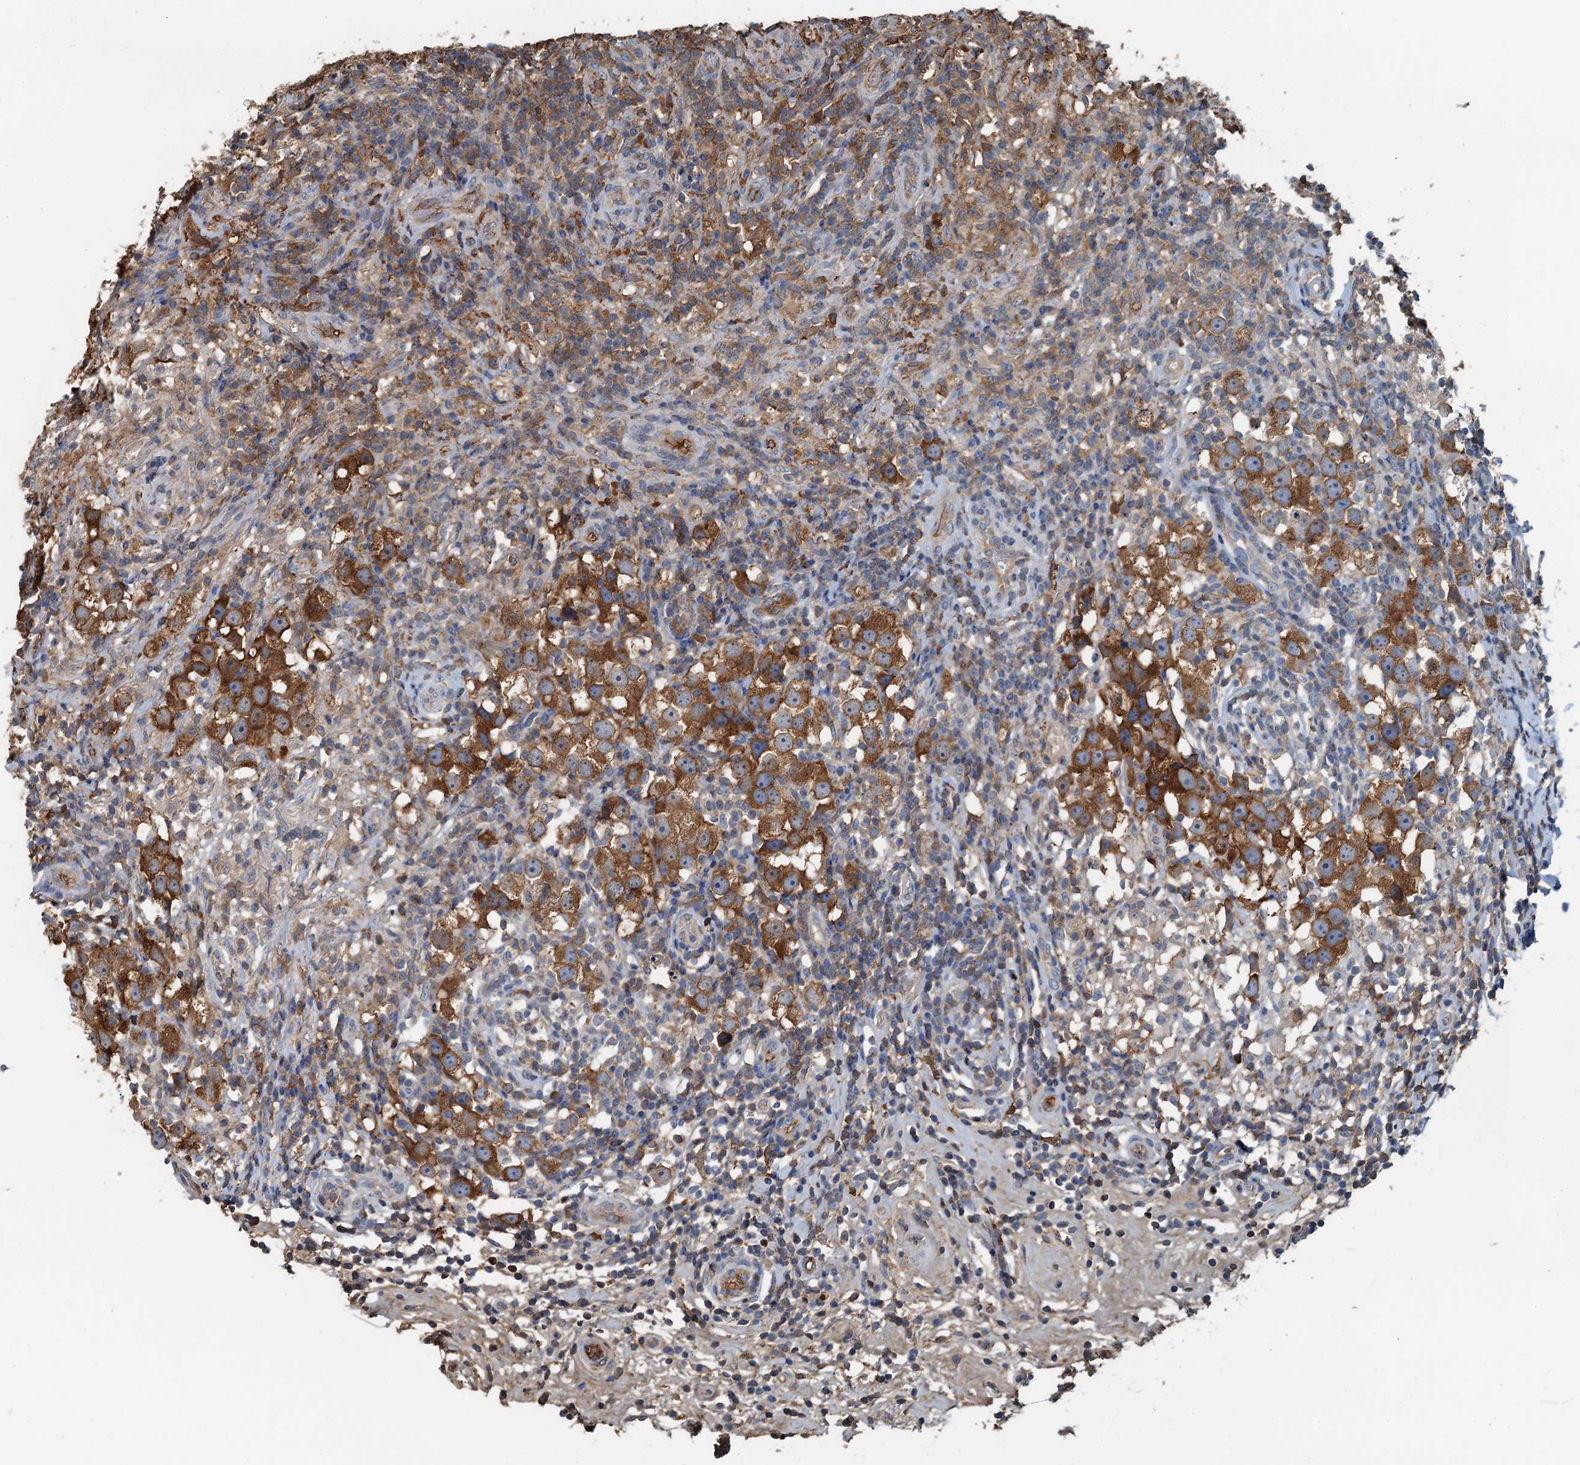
{"staining": {"intensity": "strong", "quantity": ">75%", "location": "cytoplasmic/membranous"}, "tissue": "testis cancer", "cell_type": "Tumor cells", "image_type": "cancer", "snomed": [{"axis": "morphology", "description": "Seminoma, NOS"}, {"axis": "topography", "description": "Testis"}], "caption": "The histopathology image shows staining of seminoma (testis), revealing strong cytoplasmic/membranous protein staining (brown color) within tumor cells. (Brightfield microscopy of DAB IHC at high magnification).", "gene": "LSM14B", "patient": {"sex": "male", "age": 49}}